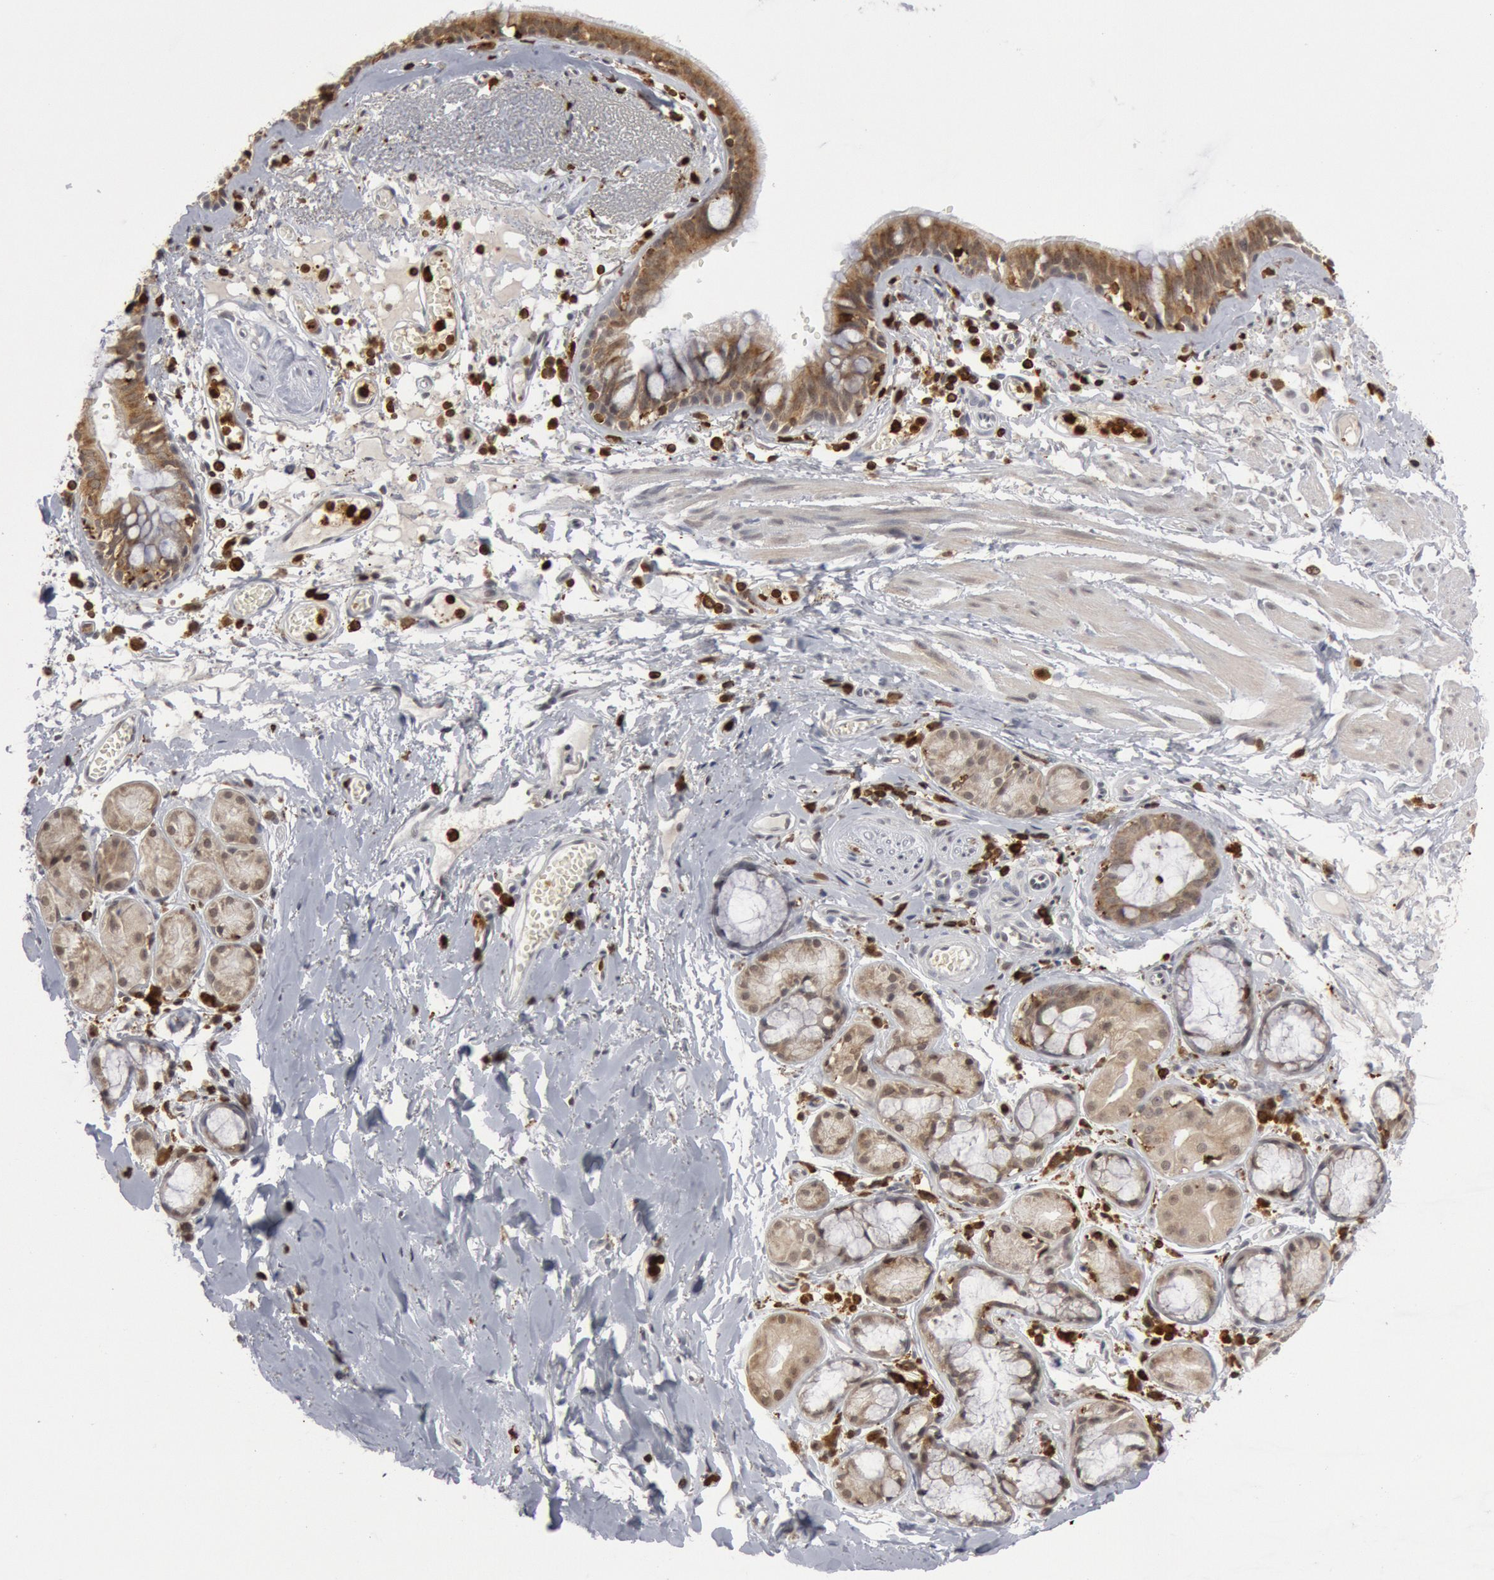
{"staining": {"intensity": "moderate", "quantity": ">75%", "location": "cytoplasmic/membranous"}, "tissue": "bronchus", "cell_type": "Respiratory epithelial cells", "image_type": "normal", "snomed": [{"axis": "morphology", "description": "Normal tissue, NOS"}, {"axis": "topography", "description": "Bronchus"}, {"axis": "topography", "description": "Lung"}], "caption": "Protein analysis of benign bronchus demonstrates moderate cytoplasmic/membranous staining in approximately >75% of respiratory epithelial cells. (brown staining indicates protein expression, while blue staining denotes nuclei).", "gene": "PTPN6", "patient": {"sex": "female", "age": 56}}